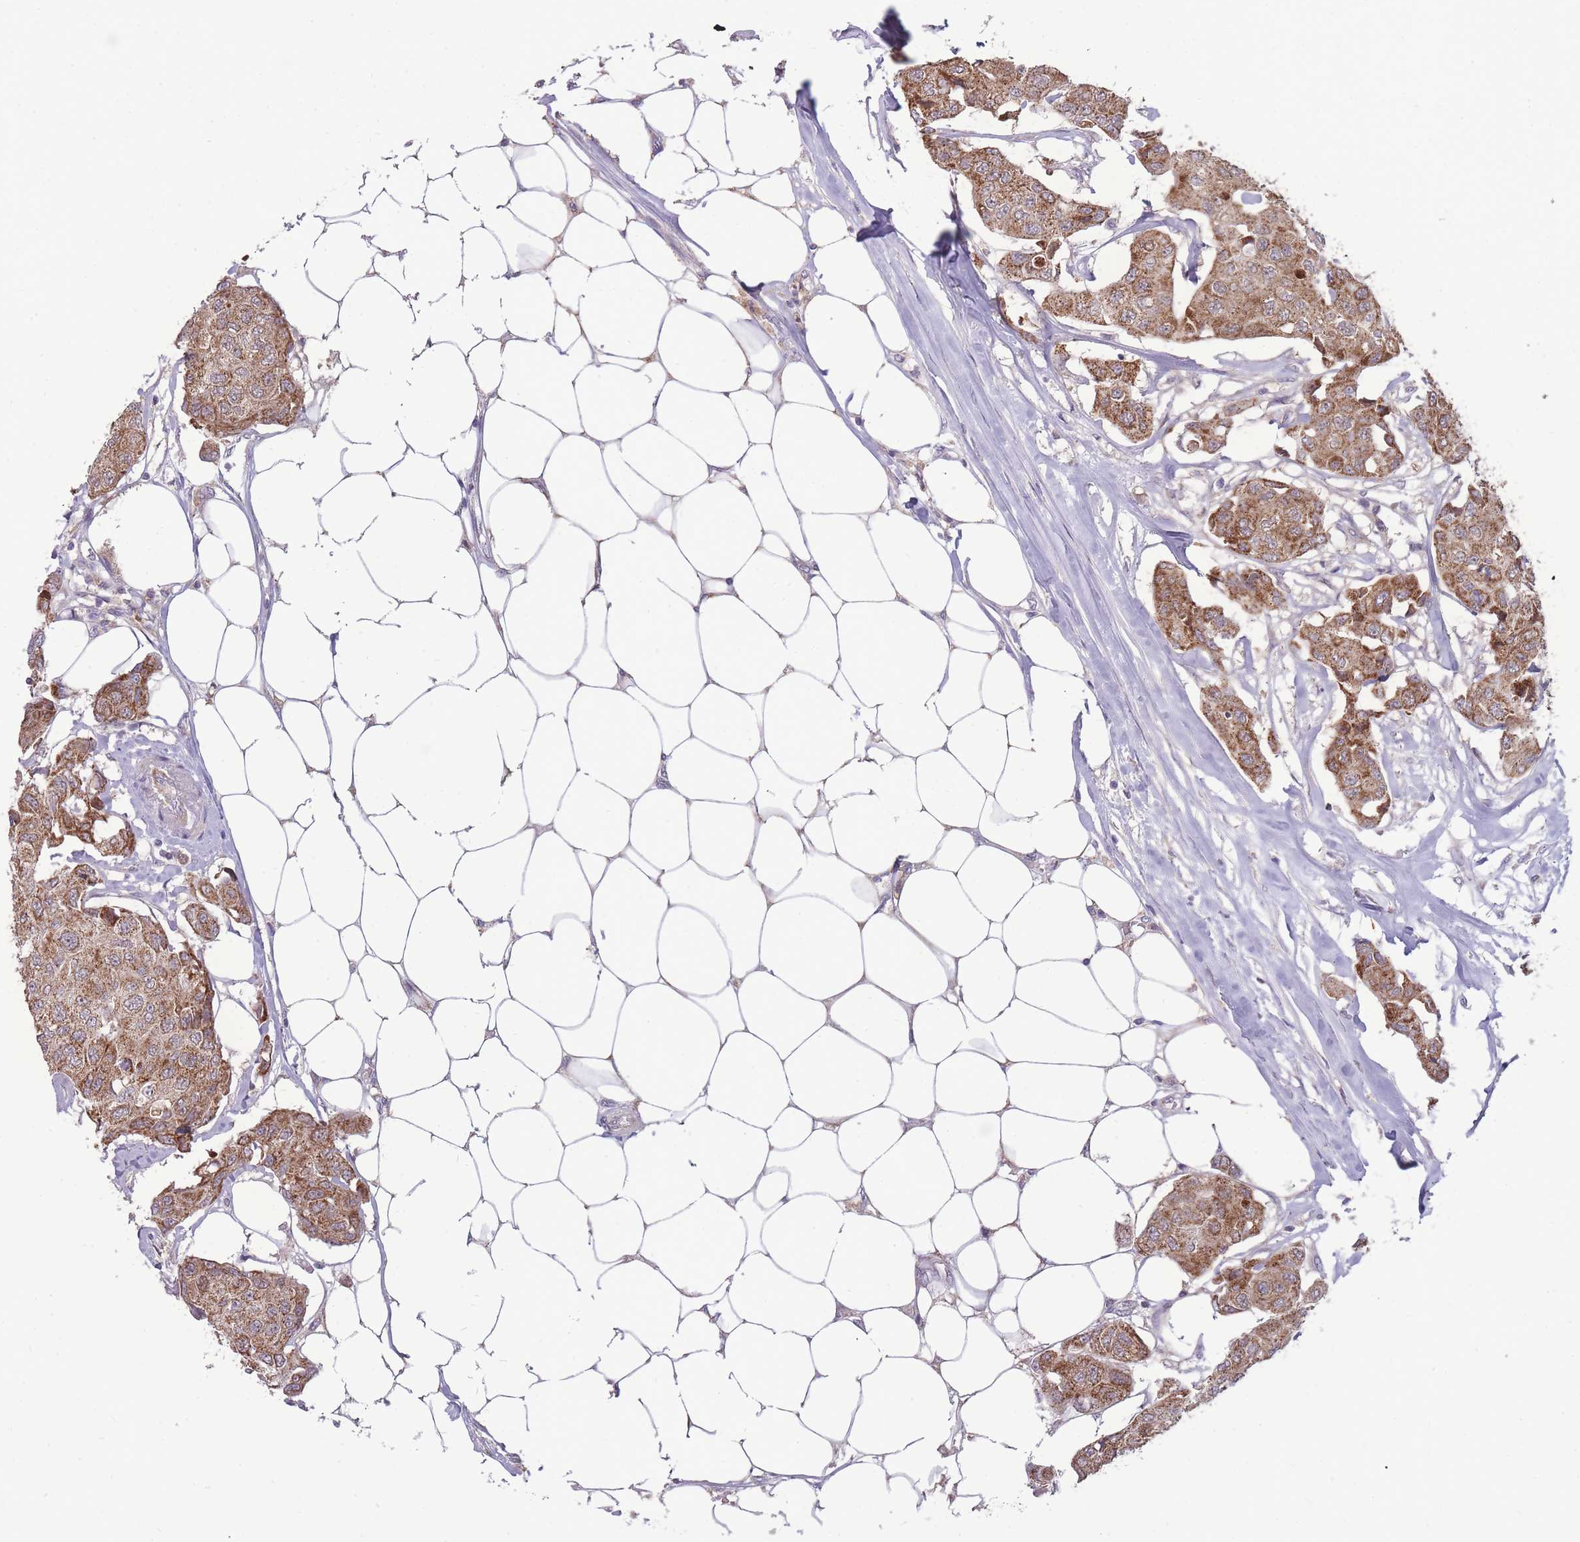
{"staining": {"intensity": "moderate", "quantity": ">75%", "location": "cytoplasmic/membranous"}, "tissue": "breast cancer", "cell_type": "Tumor cells", "image_type": "cancer", "snomed": [{"axis": "morphology", "description": "Duct carcinoma"}, {"axis": "topography", "description": "Breast"}, {"axis": "topography", "description": "Lymph node"}], "caption": "A photomicrograph showing moderate cytoplasmic/membranous positivity in approximately >75% of tumor cells in breast cancer, as visualized by brown immunohistochemical staining.", "gene": "MCIDAS", "patient": {"sex": "female", "age": 80}}